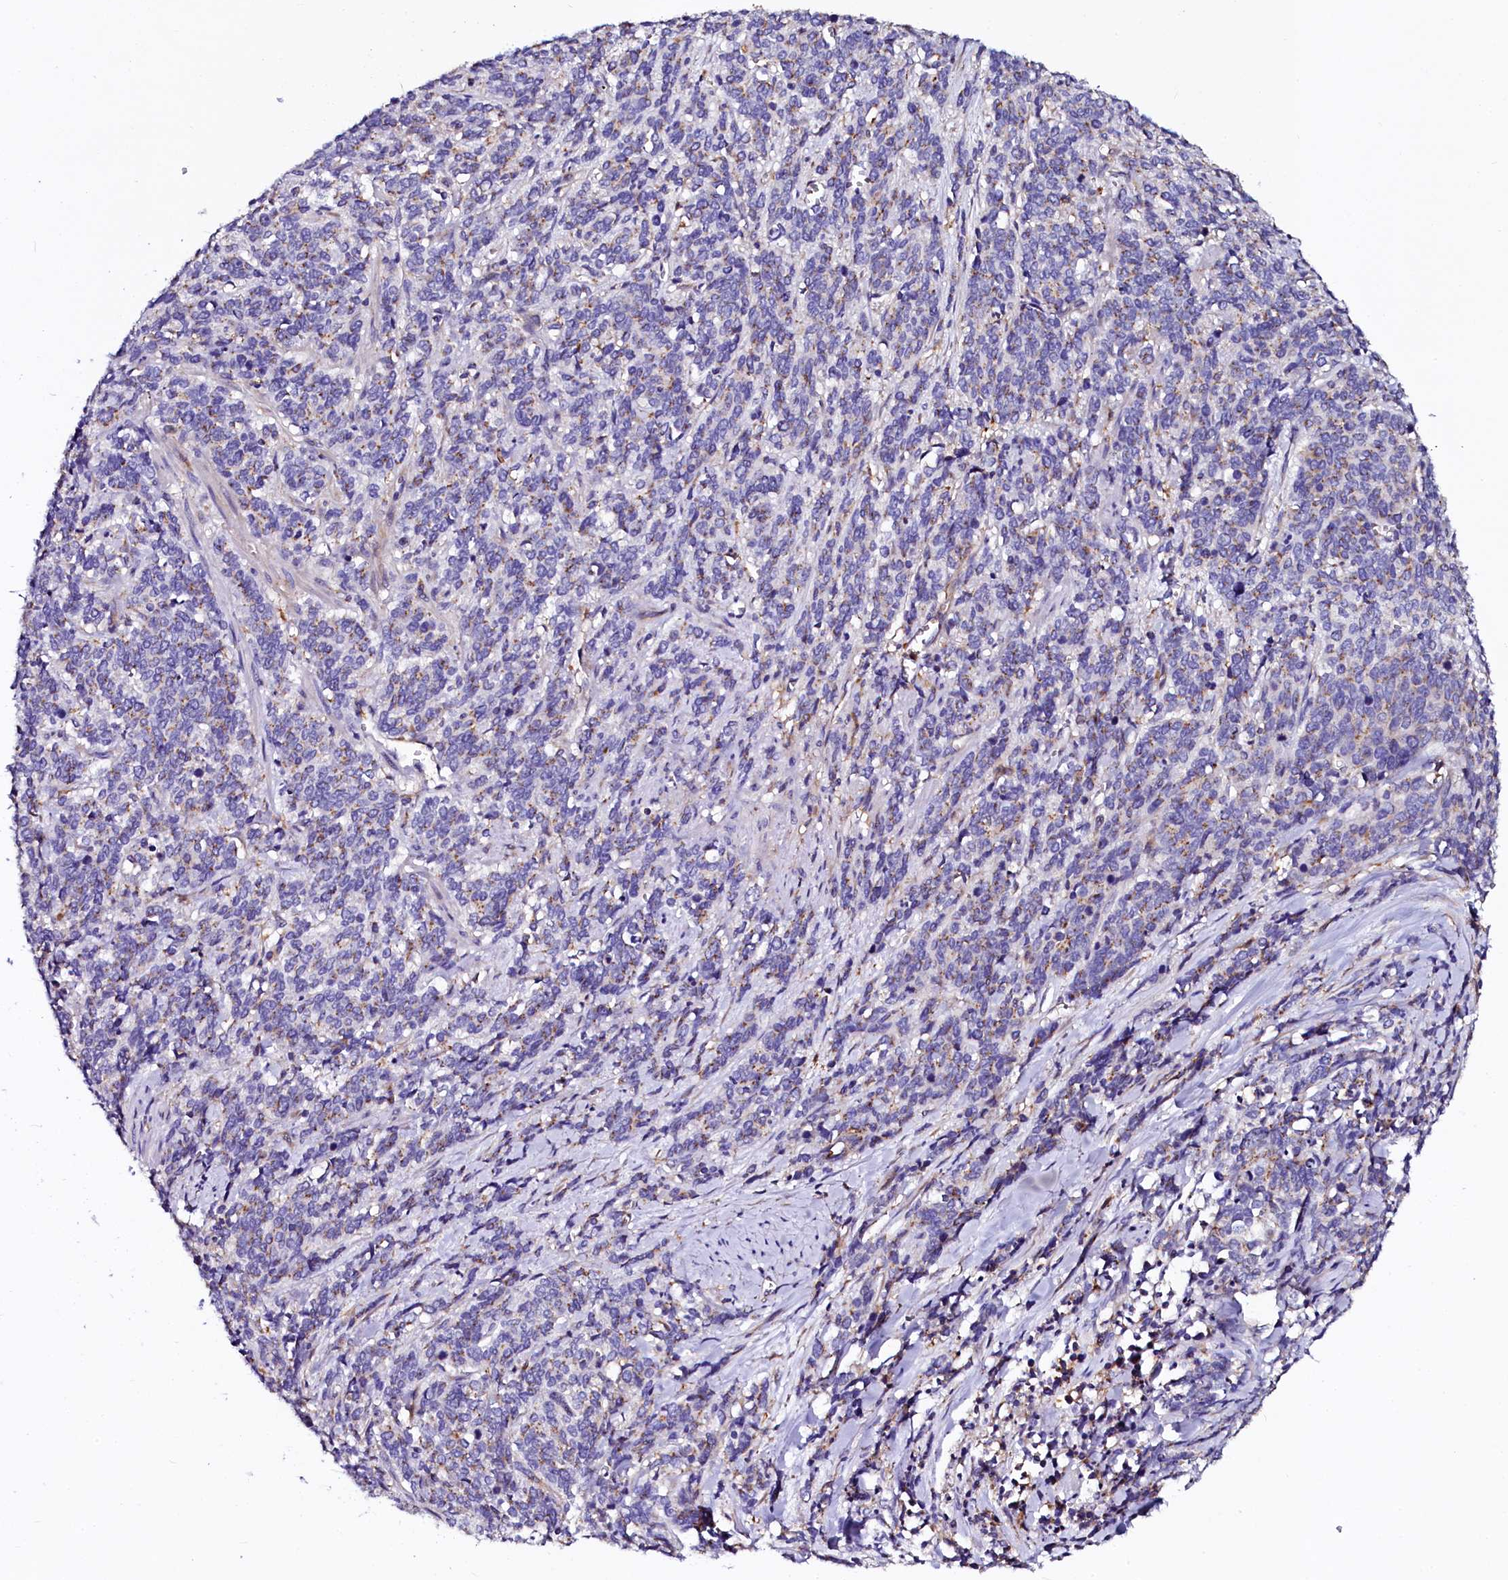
{"staining": {"intensity": "weak", "quantity": "25%-75%", "location": "cytoplasmic/membranous"}, "tissue": "cervical cancer", "cell_type": "Tumor cells", "image_type": "cancer", "snomed": [{"axis": "morphology", "description": "Squamous cell carcinoma, NOS"}, {"axis": "topography", "description": "Cervix"}], "caption": "Brown immunohistochemical staining in human cervical squamous cell carcinoma shows weak cytoplasmic/membranous staining in approximately 25%-75% of tumor cells. The staining was performed using DAB (3,3'-diaminobenzidine), with brown indicating positive protein expression. Nuclei are stained blue with hematoxylin.", "gene": "OTOL1", "patient": {"sex": "female", "age": 60}}